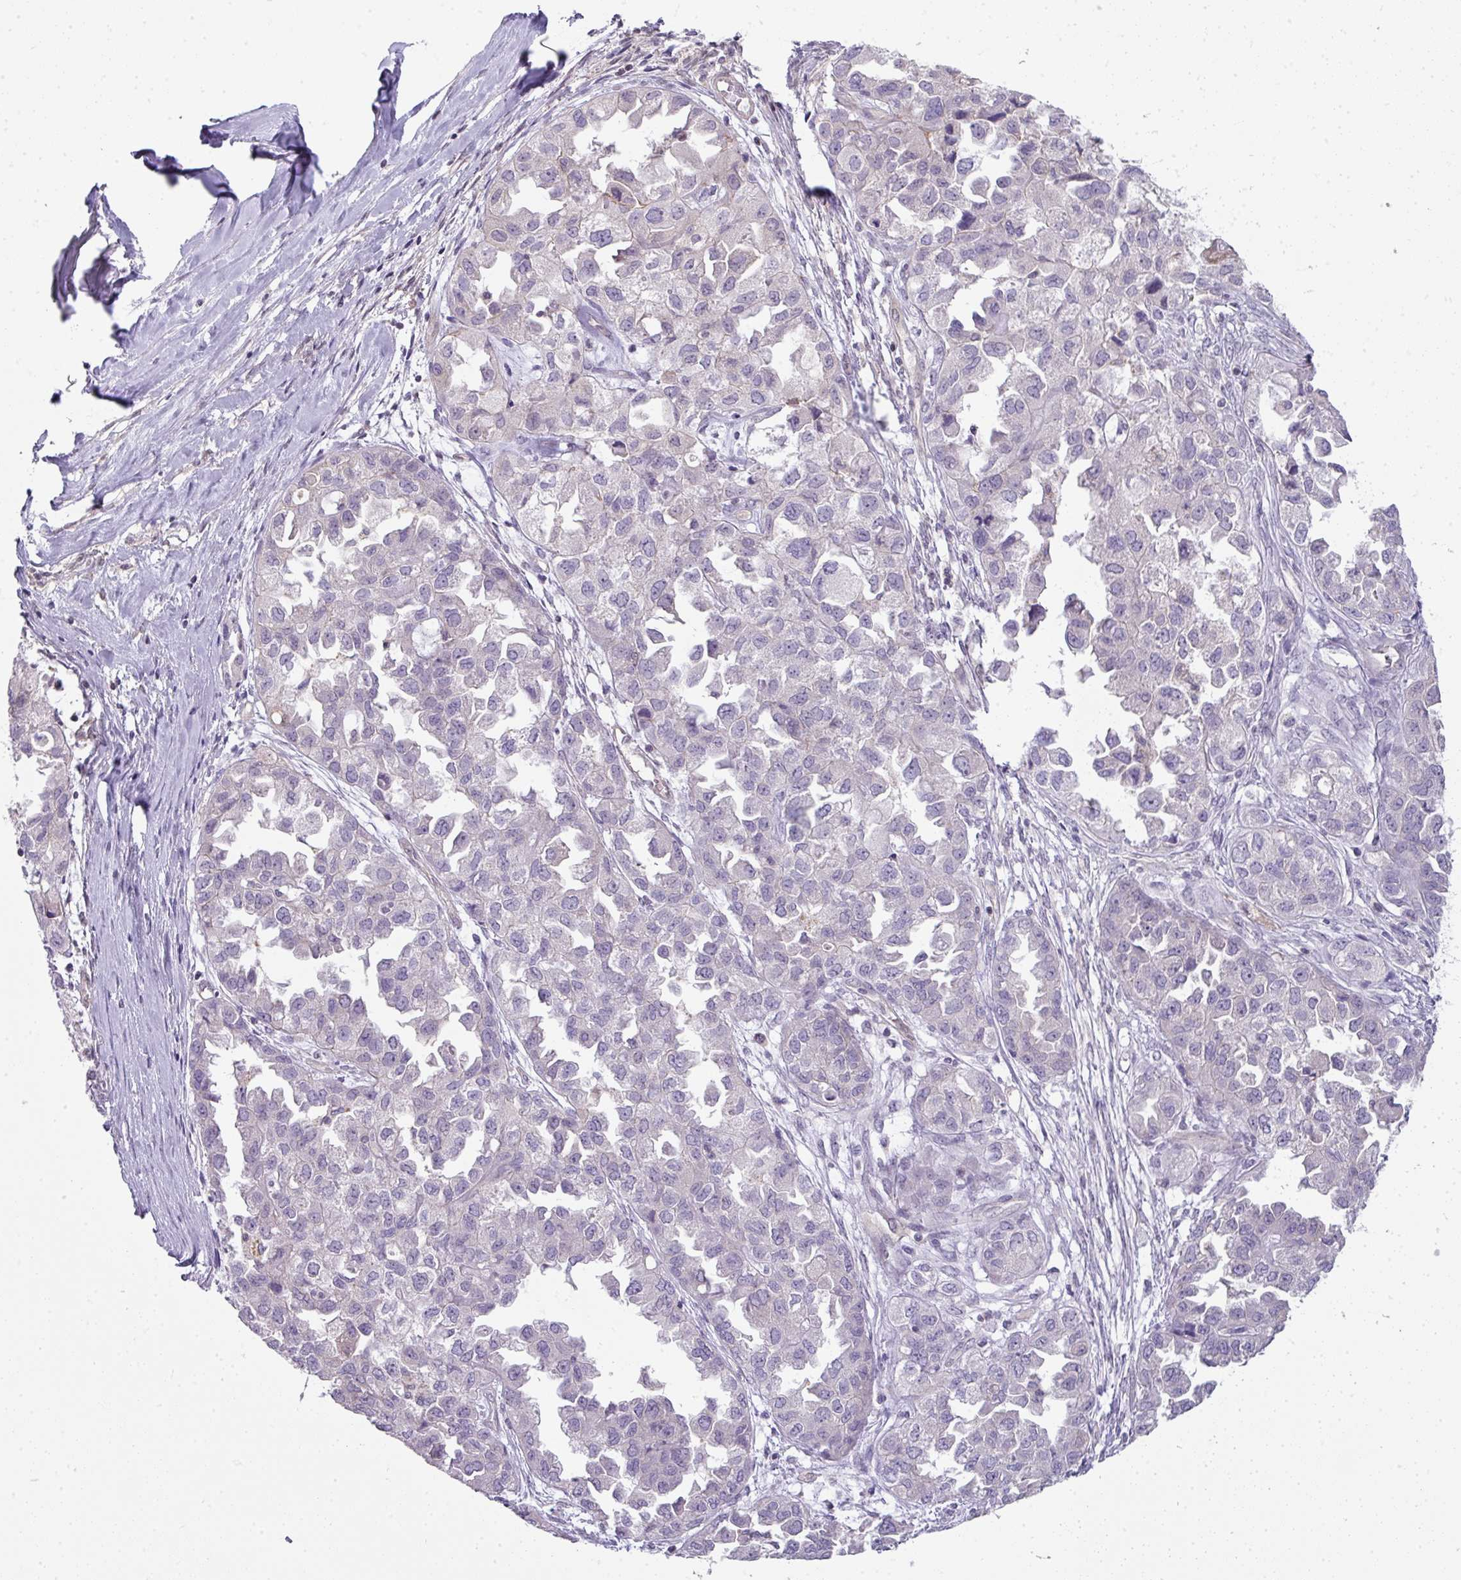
{"staining": {"intensity": "negative", "quantity": "none", "location": "none"}, "tissue": "ovarian cancer", "cell_type": "Tumor cells", "image_type": "cancer", "snomed": [{"axis": "morphology", "description": "Cystadenocarcinoma, serous, NOS"}, {"axis": "topography", "description": "Ovary"}], "caption": "Human serous cystadenocarcinoma (ovarian) stained for a protein using IHC displays no expression in tumor cells.", "gene": "STAT5A", "patient": {"sex": "female", "age": 84}}